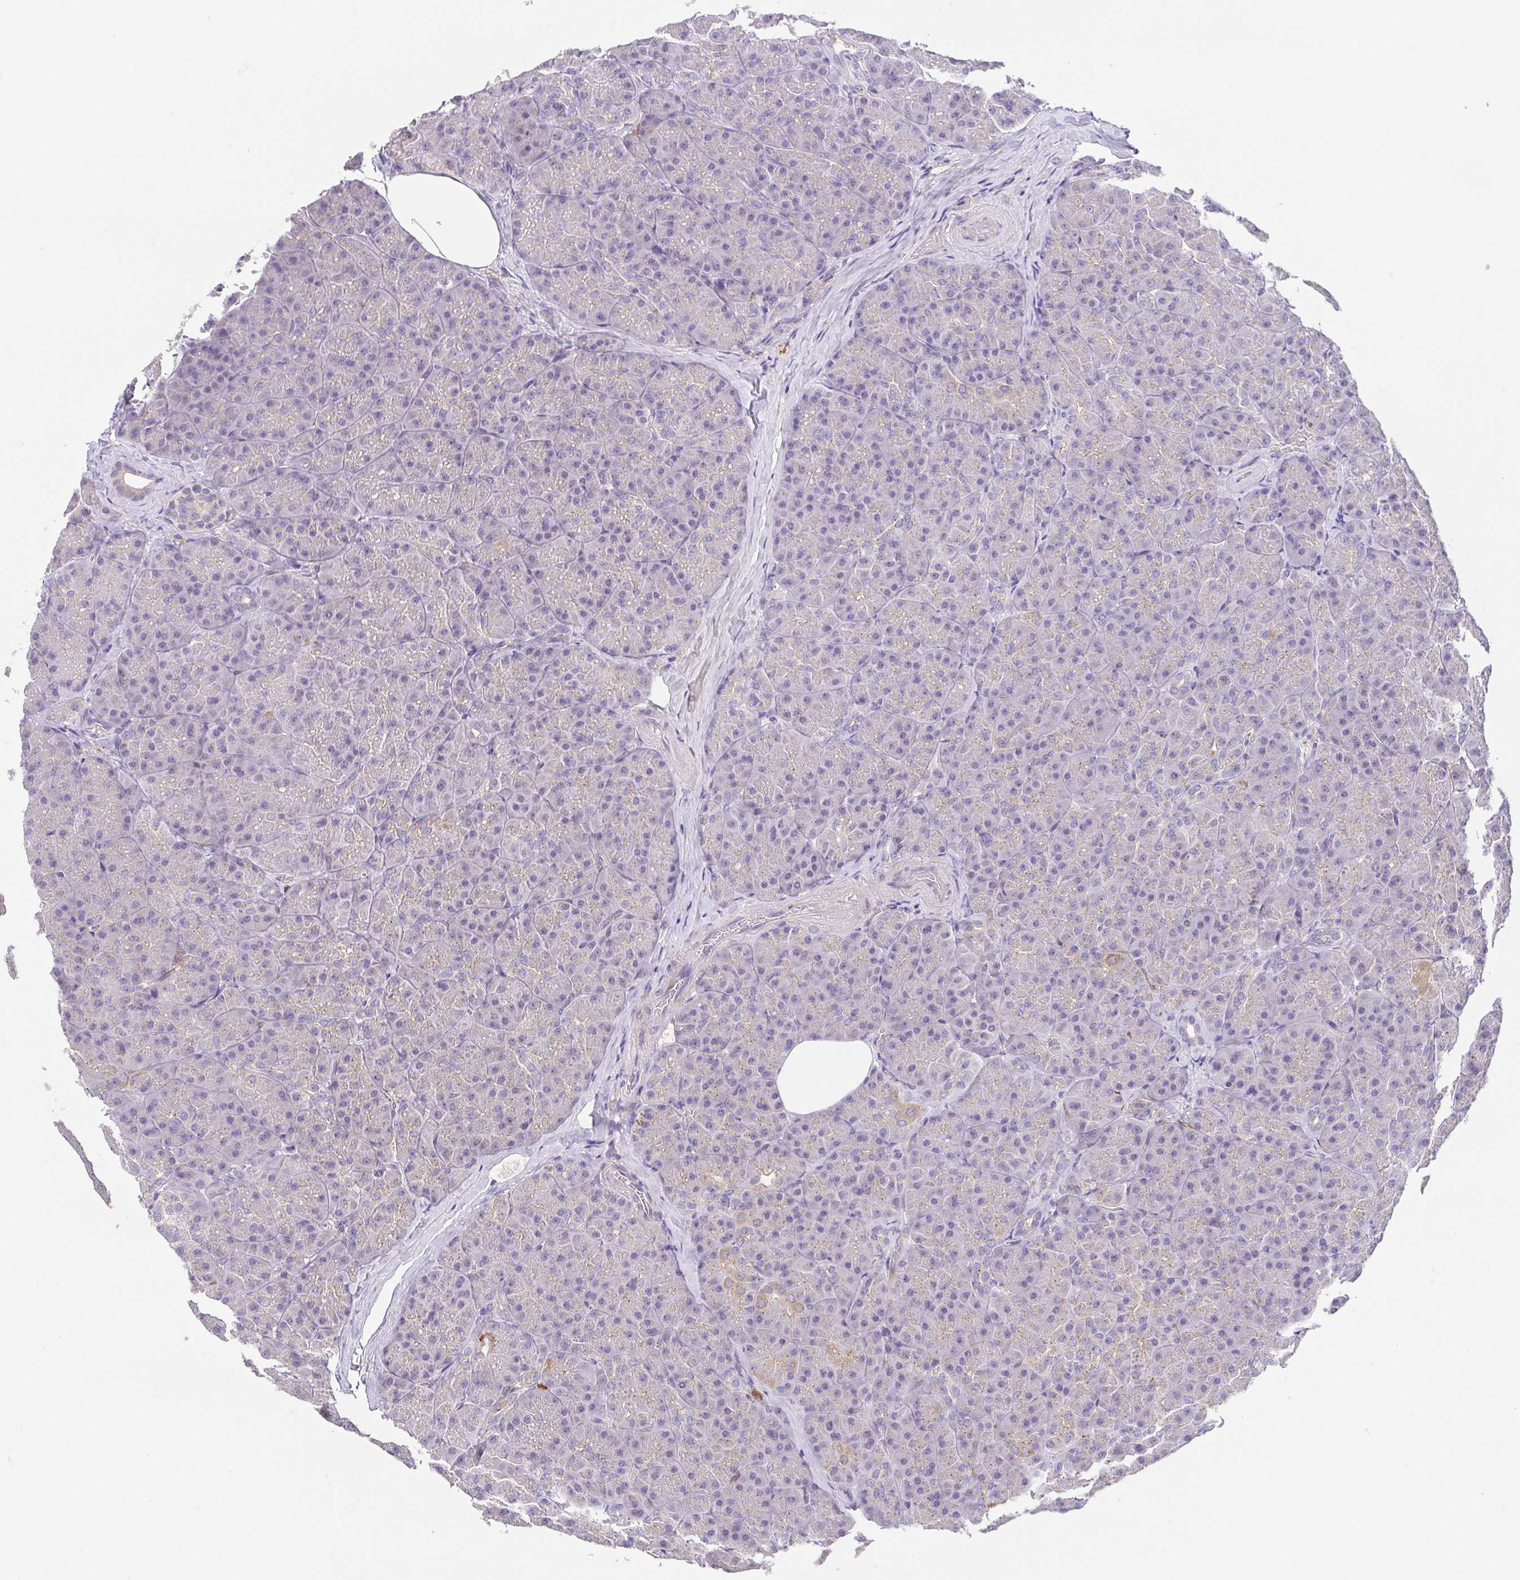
{"staining": {"intensity": "negative", "quantity": "none", "location": "none"}, "tissue": "pancreas", "cell_type": "Exocrine glandular cells", "image_type": "normal", "snomed": [{"axis": "morphology", "description": "Normal tissue, NOS"}, {"axis": "topography", "description": "Pancreas"}], "caption": "IHC histopathology image of benign pancreas stained for a protein (brown), which displays no positivity in exocrine glandular cells.", "gene": "SLC13A1", "patient": {"sex": "male", "age": 57}}